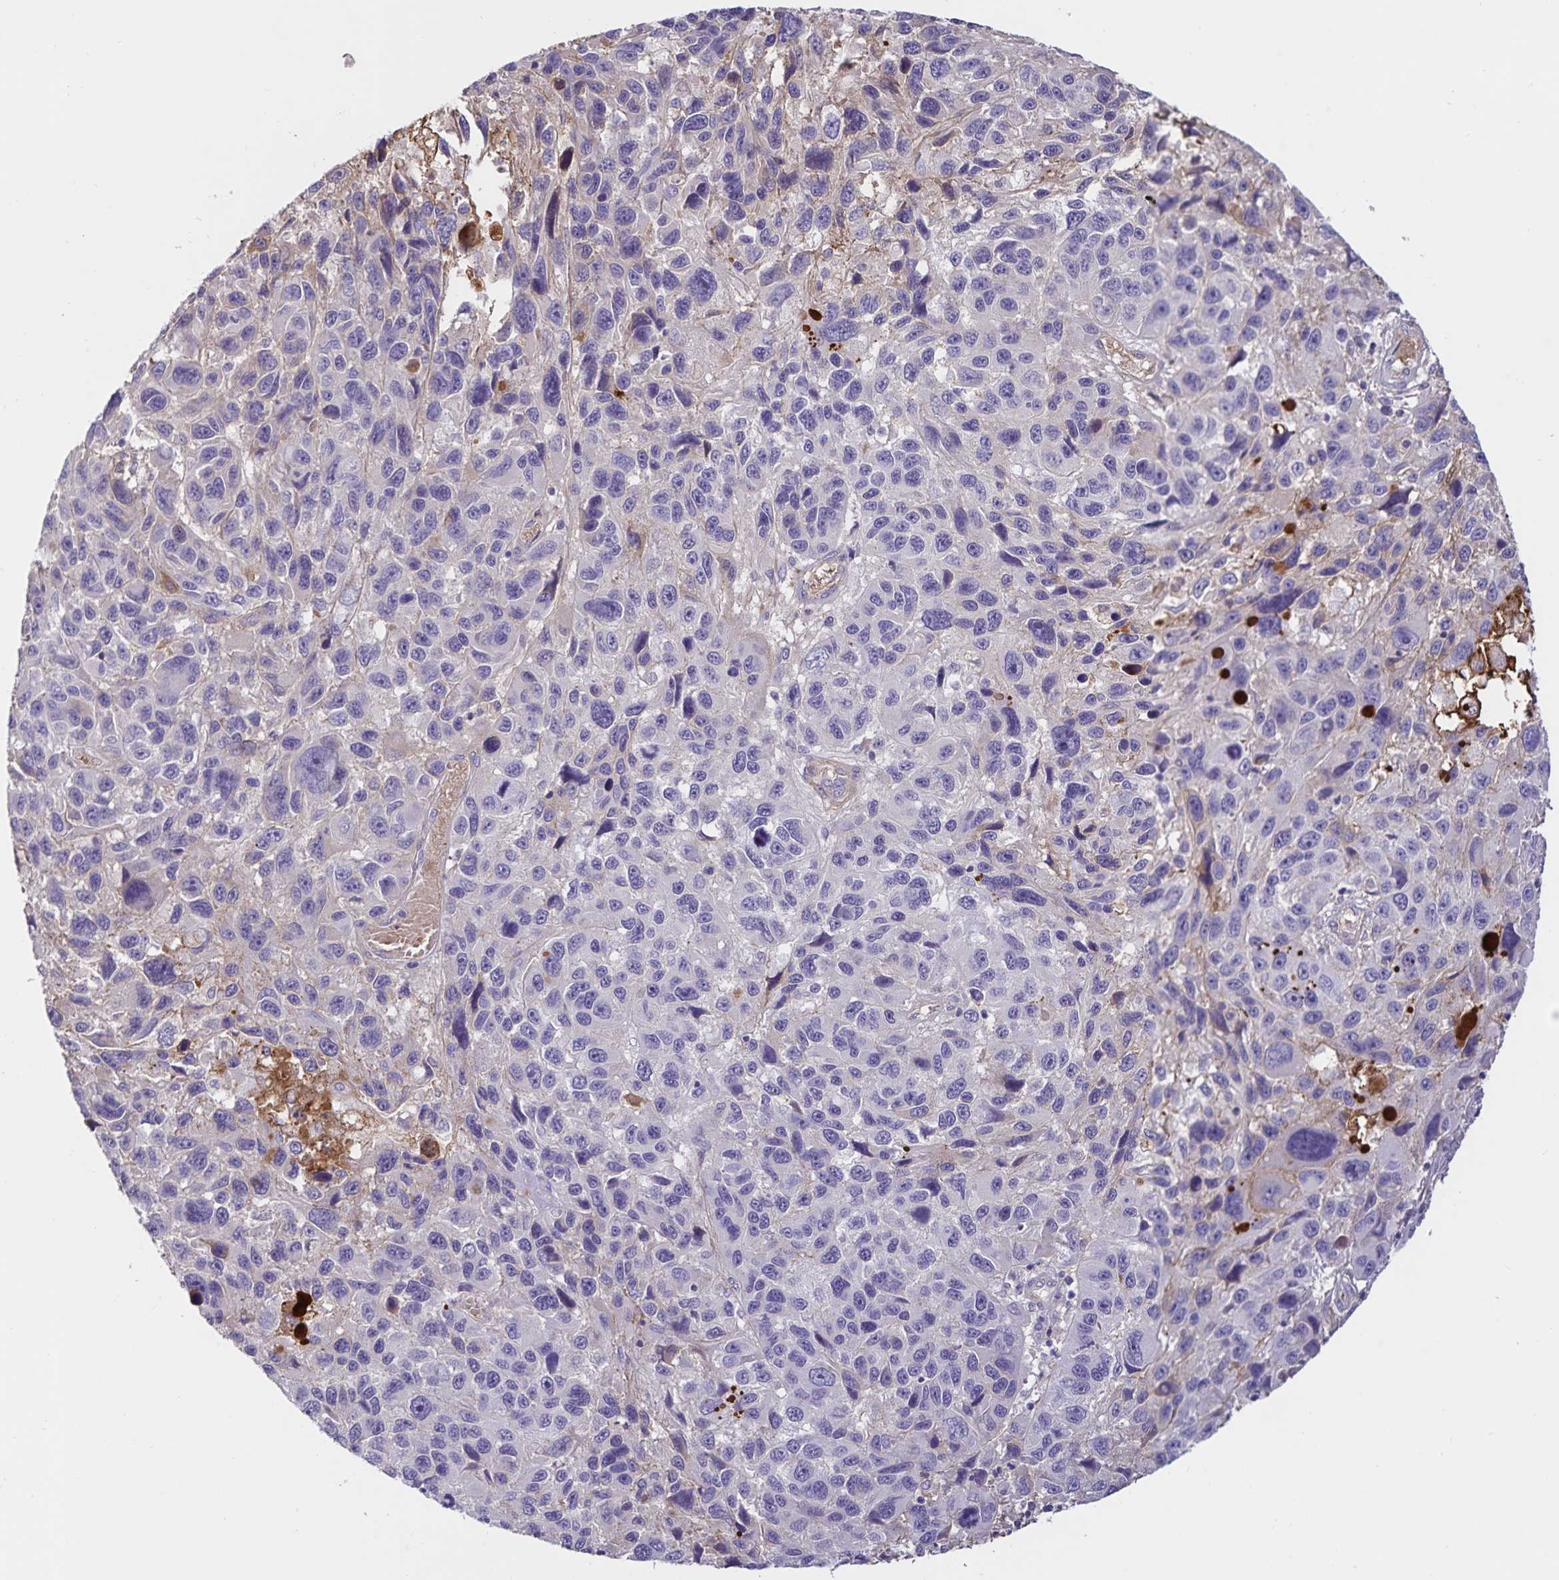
{"staining": {"intensity": "negative", "quantity": "none", "location": "none"}, "tissue": "melanoma", "cell_type": "Tumor cells", "image_type": "cancer", "snomed": [{"axis": "morphology", "description": "Malignant melanoma, NOS"}, {"axis": "topography", "description": "Skin"}], "caption": "There is no significant positivity in tumor cells of malignant melanoma.", "gene": "FGG", "patient": {"sex": "male", "age": 53}}